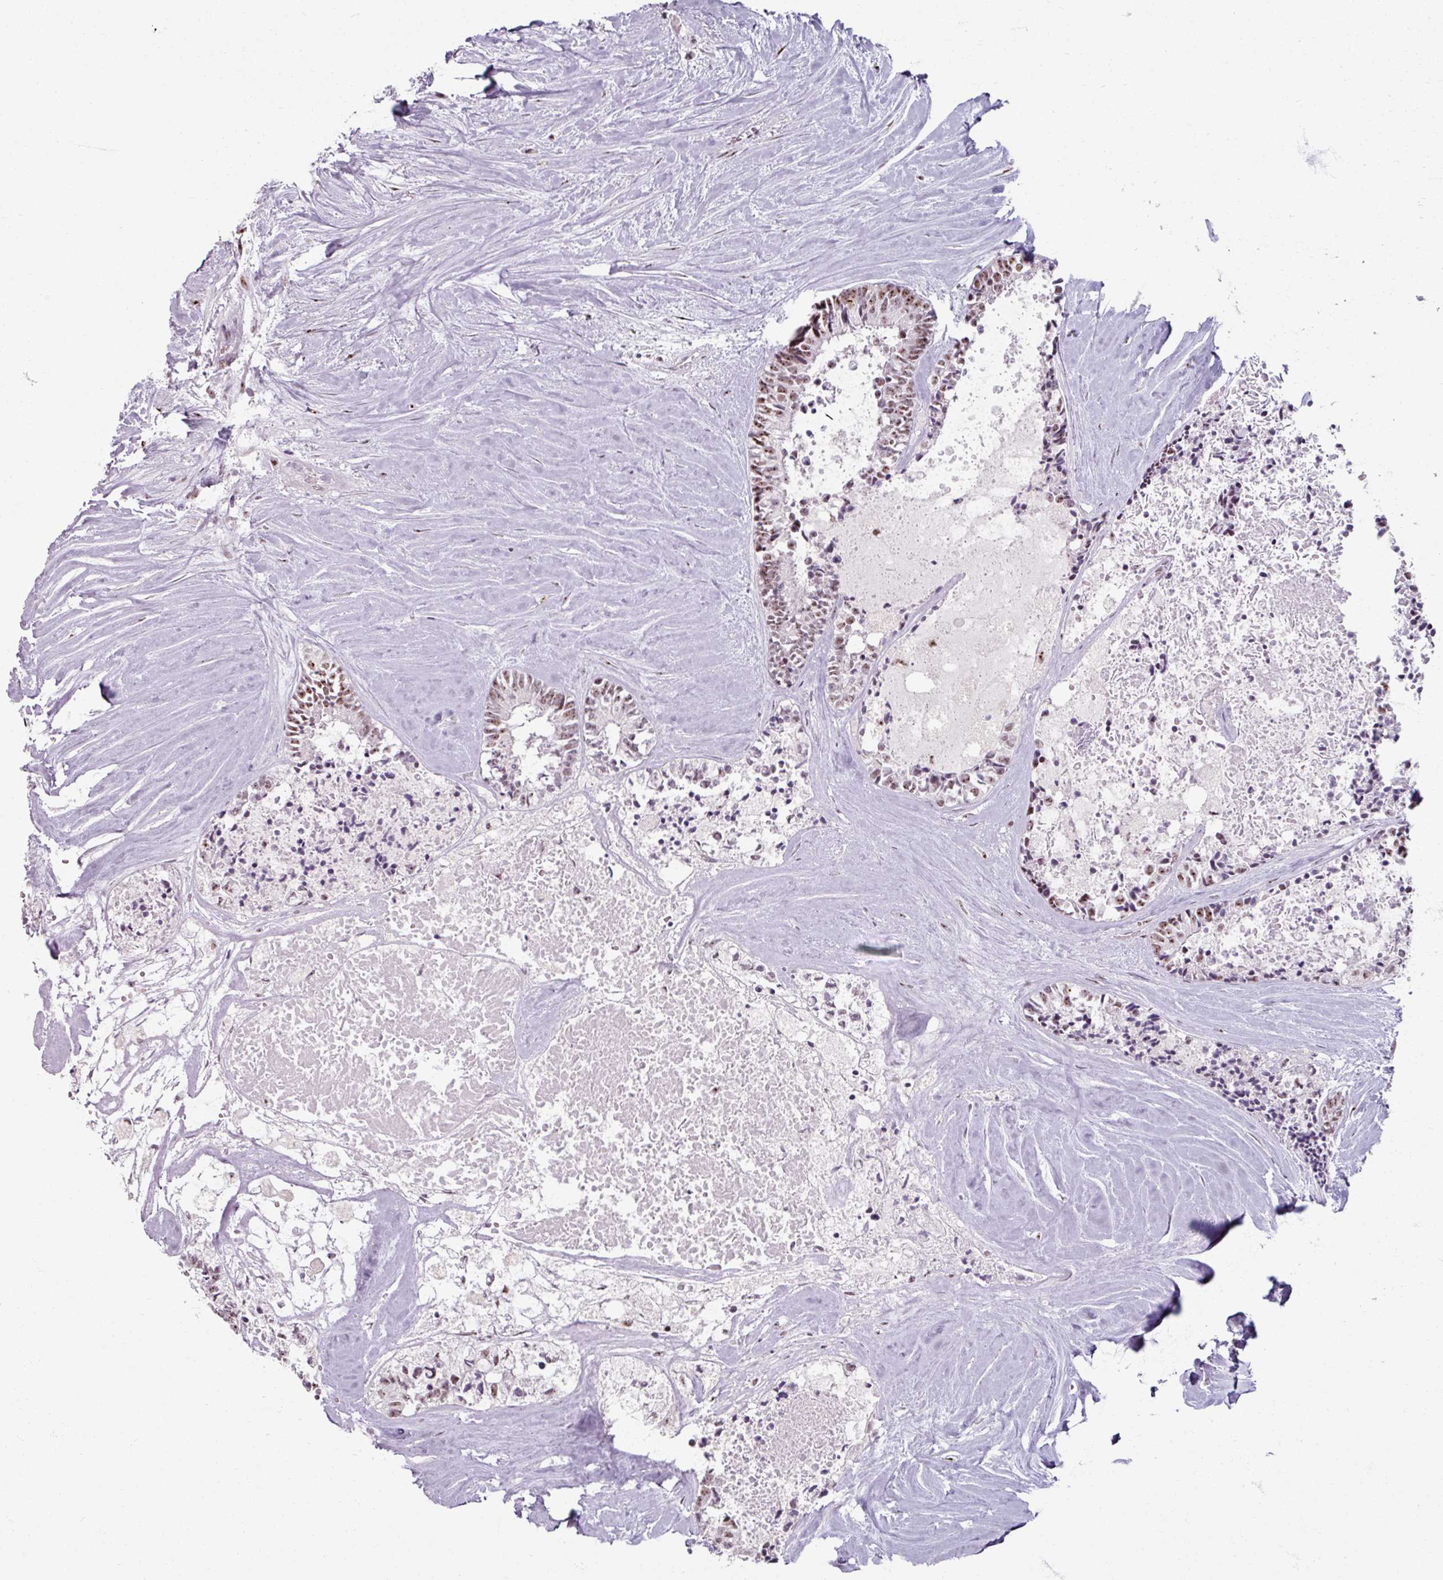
{"staining": {"intensity": "moderate", "quantity": ">75%", "location": "nuclear"}, "tissue": "colorectal cancer", "cell_type": "Tumor cells", "image_type": "cancer", "snomed": [{"axis": "morphology", "description": "Adenocarcinoma, NOS"}, {"axis": "topography", "description": "Colon"}, {"axis": "topography", "description": "Rectum"}], "caption": "This photomicrograph demonstrates immunohistochemistry staining of human colorectal cancer (adenocarcinoma), with medium moderate nuclear staining in about >75% of tumor cells.", "gene": "ADAR", "patient": {"sex": "male", "age": 57}}